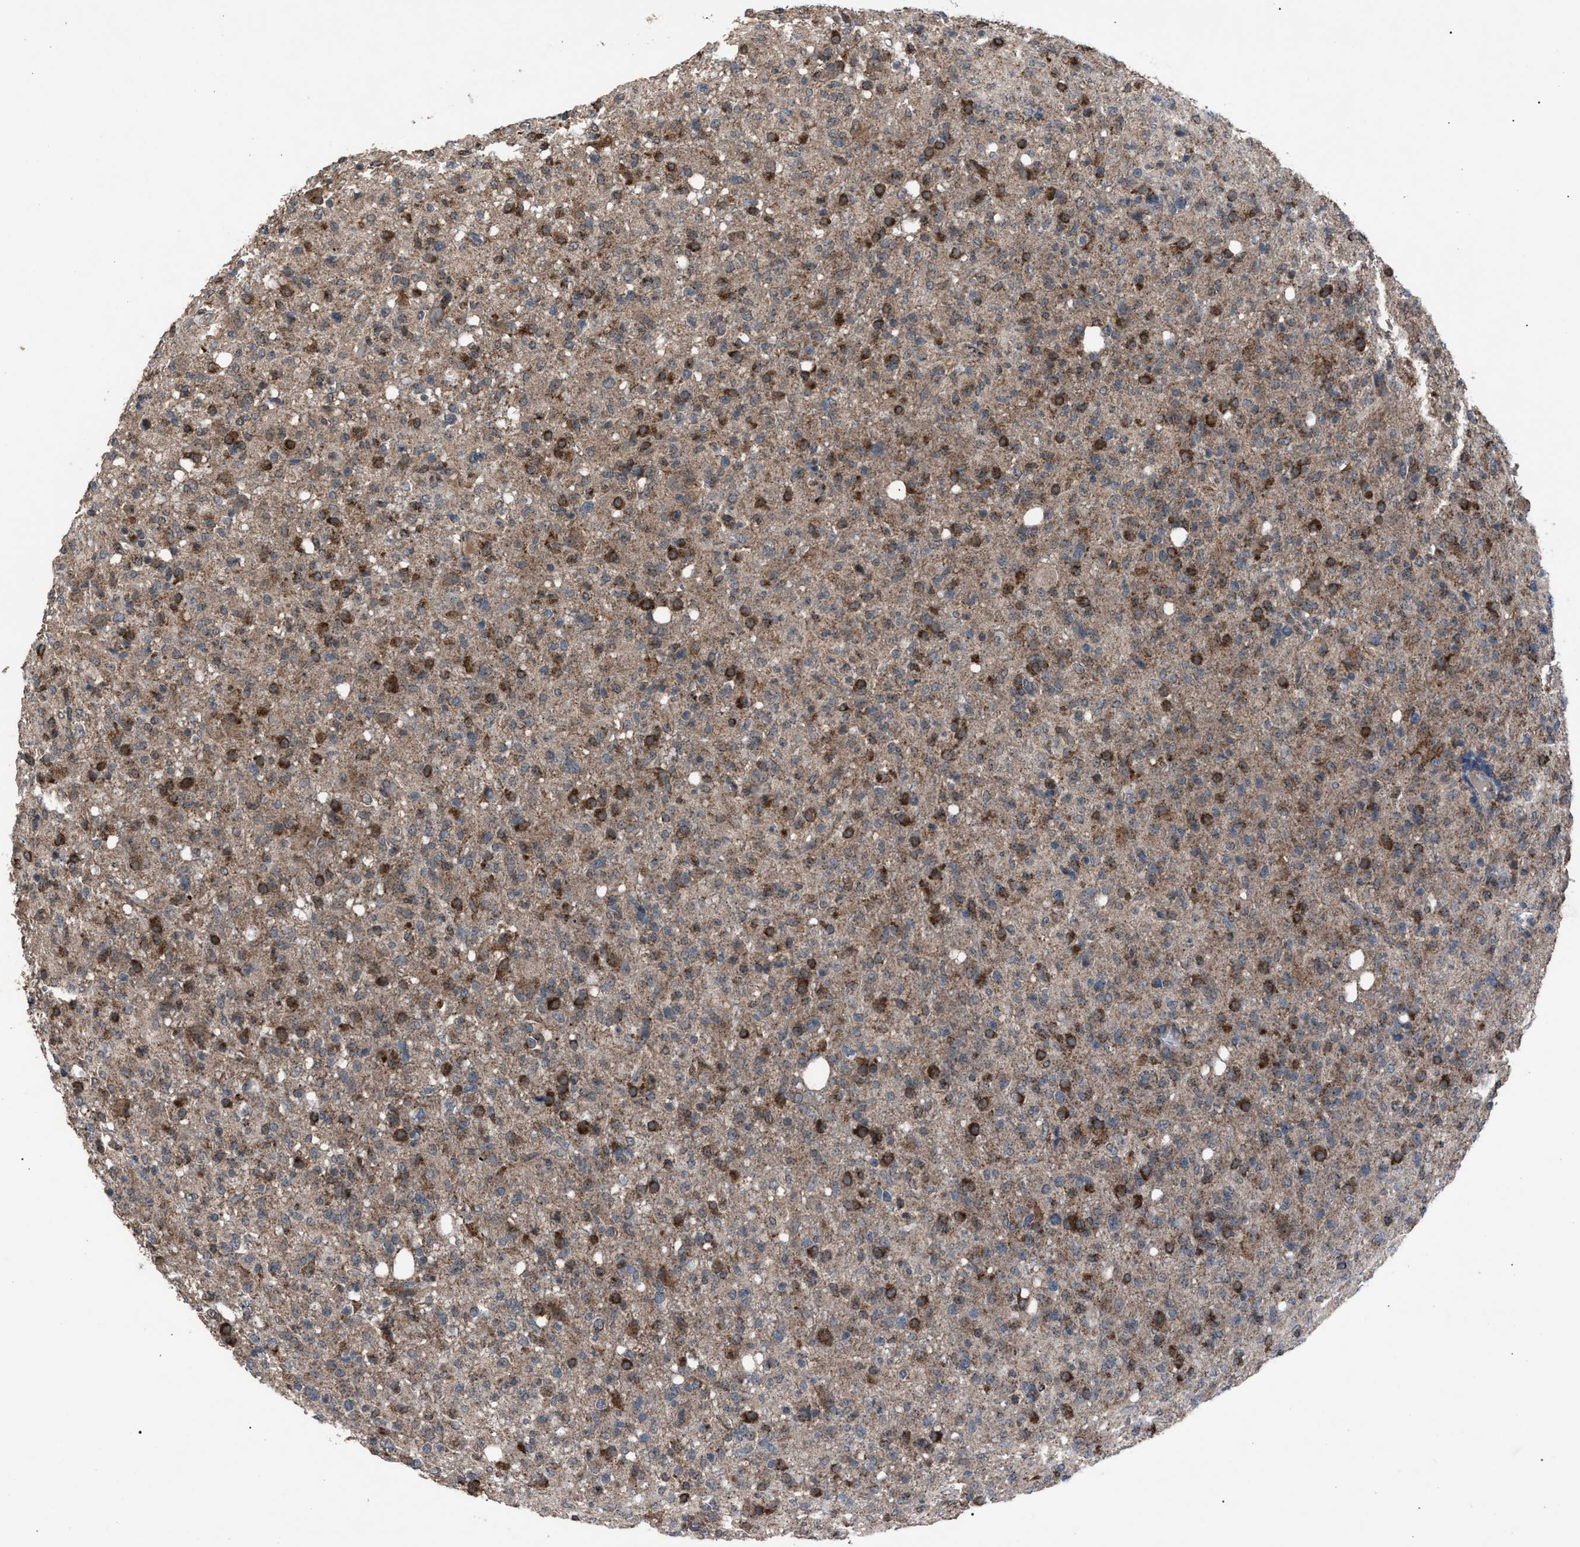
{"staining": {"intensity": "strong", "quantity": "25%-75%", "location": "cytoplasmic/membranous"}, "tissue": "glioma", "cell_type": "Tumor cells", "image_type": "cancer", "snomed": [{"axis": "morphology", "description": "Glioma, malignant, High grade"}, {"axis": "topography", "description": "Brain"}], "caption": "Immunohistochemical staining of glioma shows high levels of strong cytoplasmic/membranous positivity in about 25%-75% of tumor cells.", "gene": "HSD17B4", "patient": {"sex": "female", "age": 57}}